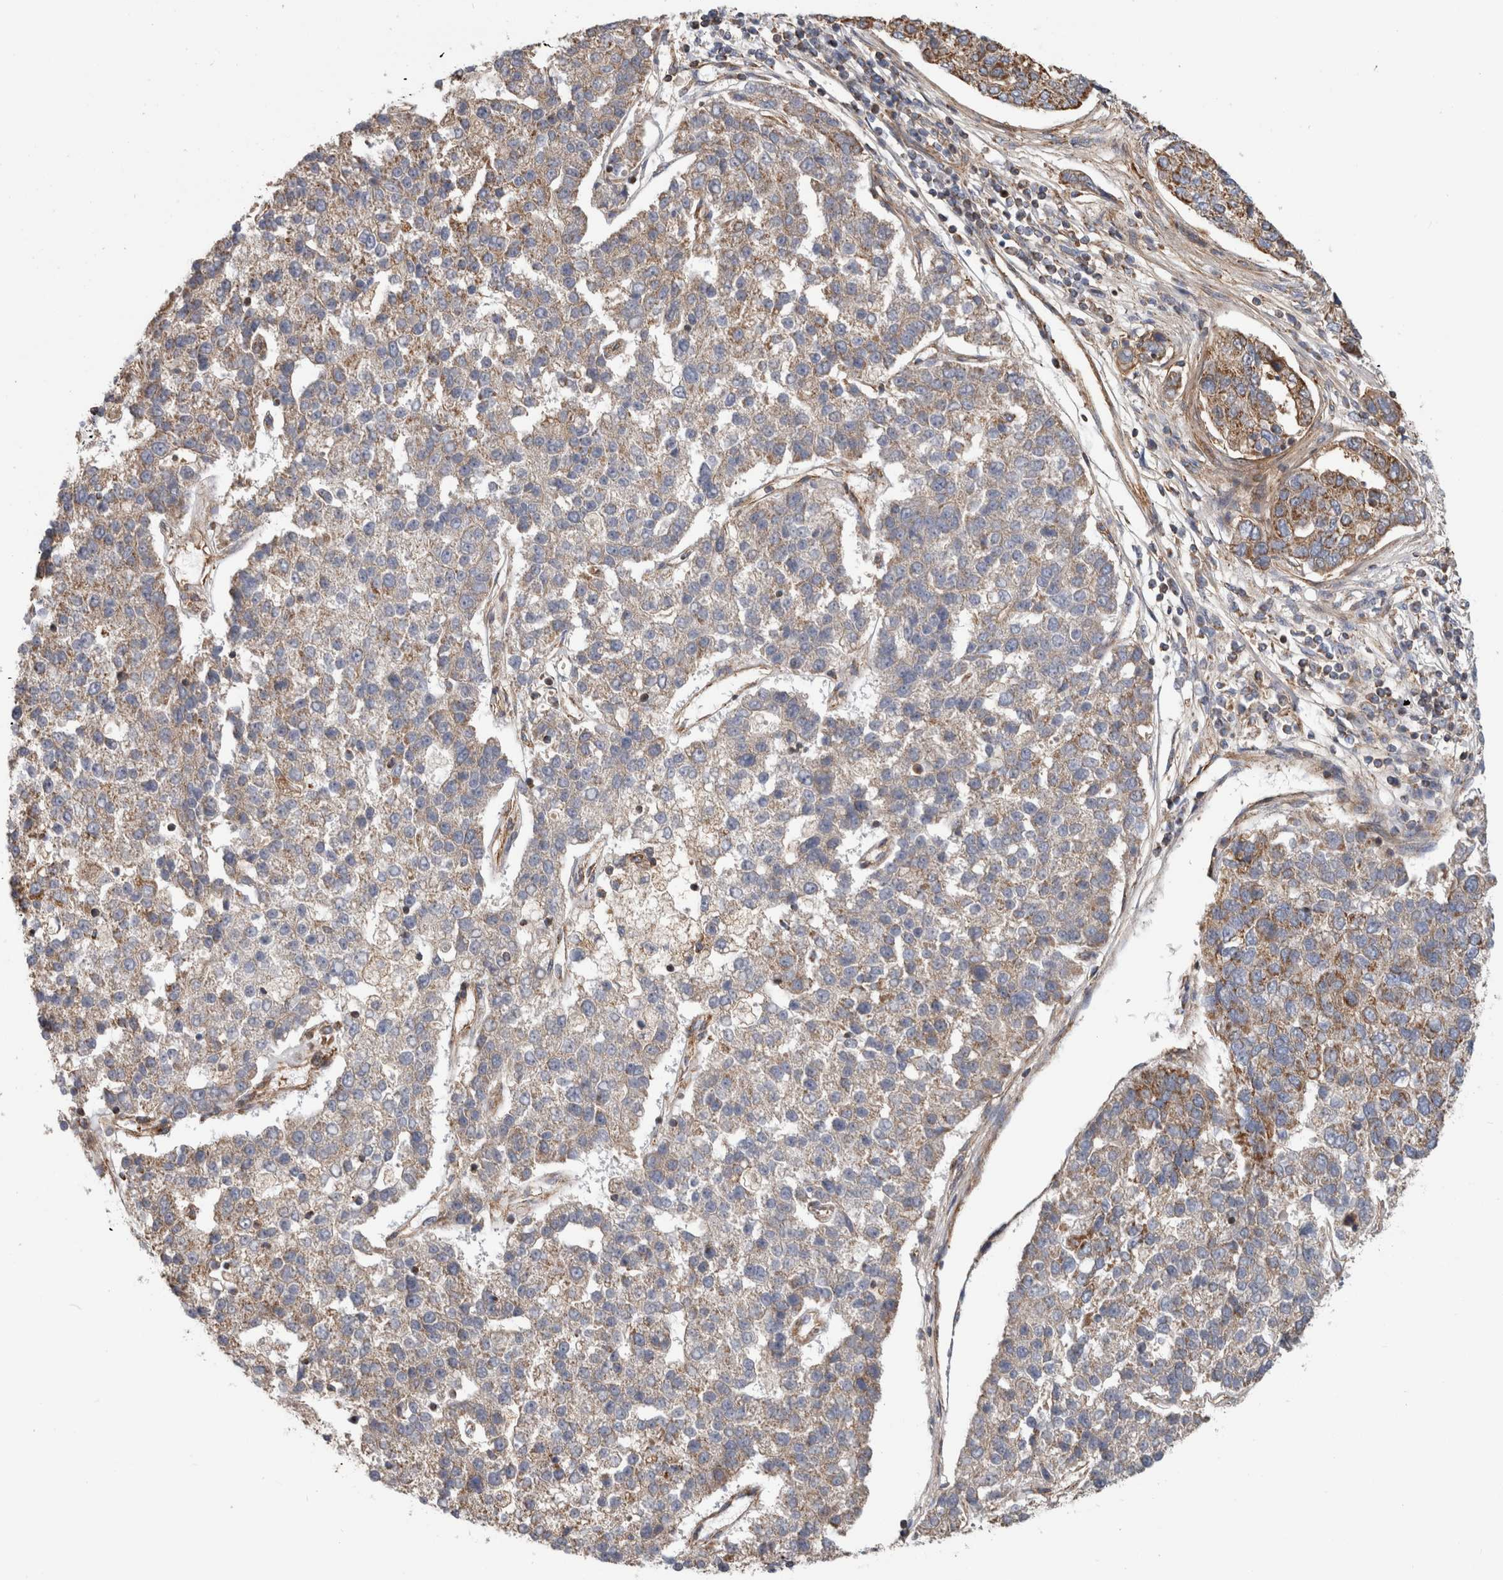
{"staining": {"intensity": "moderate", "quantity": "25%-75%", "location": "cytoplasmic/membranous"}, "tissue": "pancreatic cancer", "cell_type": "Tumor cells", "image_type": "cancer", "snomed": [{"axis": "morphology", "description": "Adenocarcinoma, NOS"}, {"axis": "topography", "description": "Pancreas"}], "caption": "This is a histology image of IHC staining of pancreatic cancer, which shows moderate positivity in the cytoplasmic/membranous of tumor cells.", "gene": "SFXN2", "patient": {"sex": "female", "age": 61}}